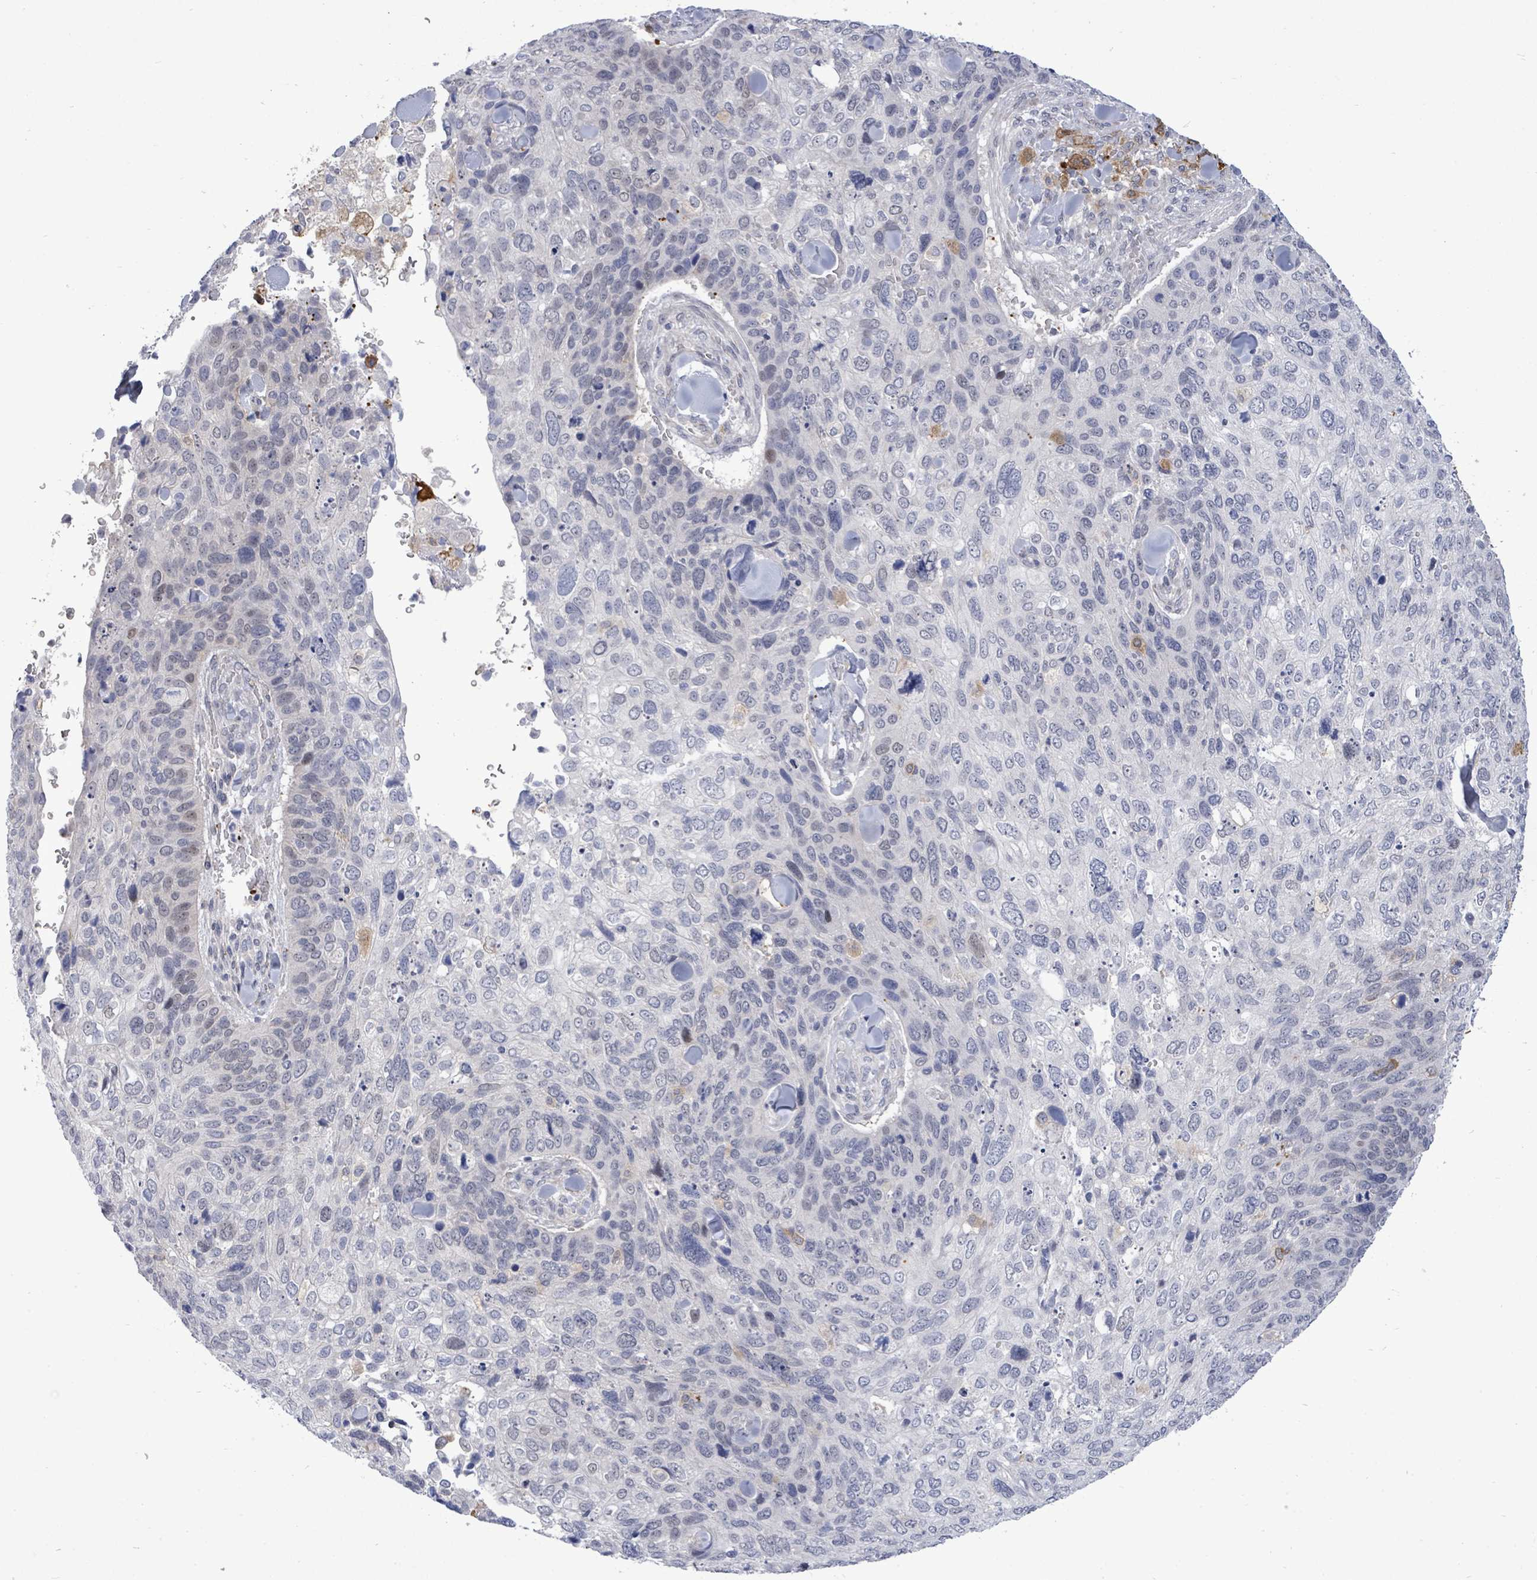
{"staining": {"intensity": "negative", "quantity": "none", "location": "none"}, "tissue": "skin cancer", "cell_type": "Tumor cells", "image_type": "cancer", "snomed": [{"axis": "morphology", "description": "Basal cell carcinoma"}, {"axis": "topography", "description": "Skin"}], "caption": "The image exhibits no significant positivity in tumor cells of basal cell carcinoma (skin). (DAB (3,3'-diaminobenzidine) IHC, high magnification).", "gene": "CT45A5", "patient": {"sex": "female", "age": 74}}